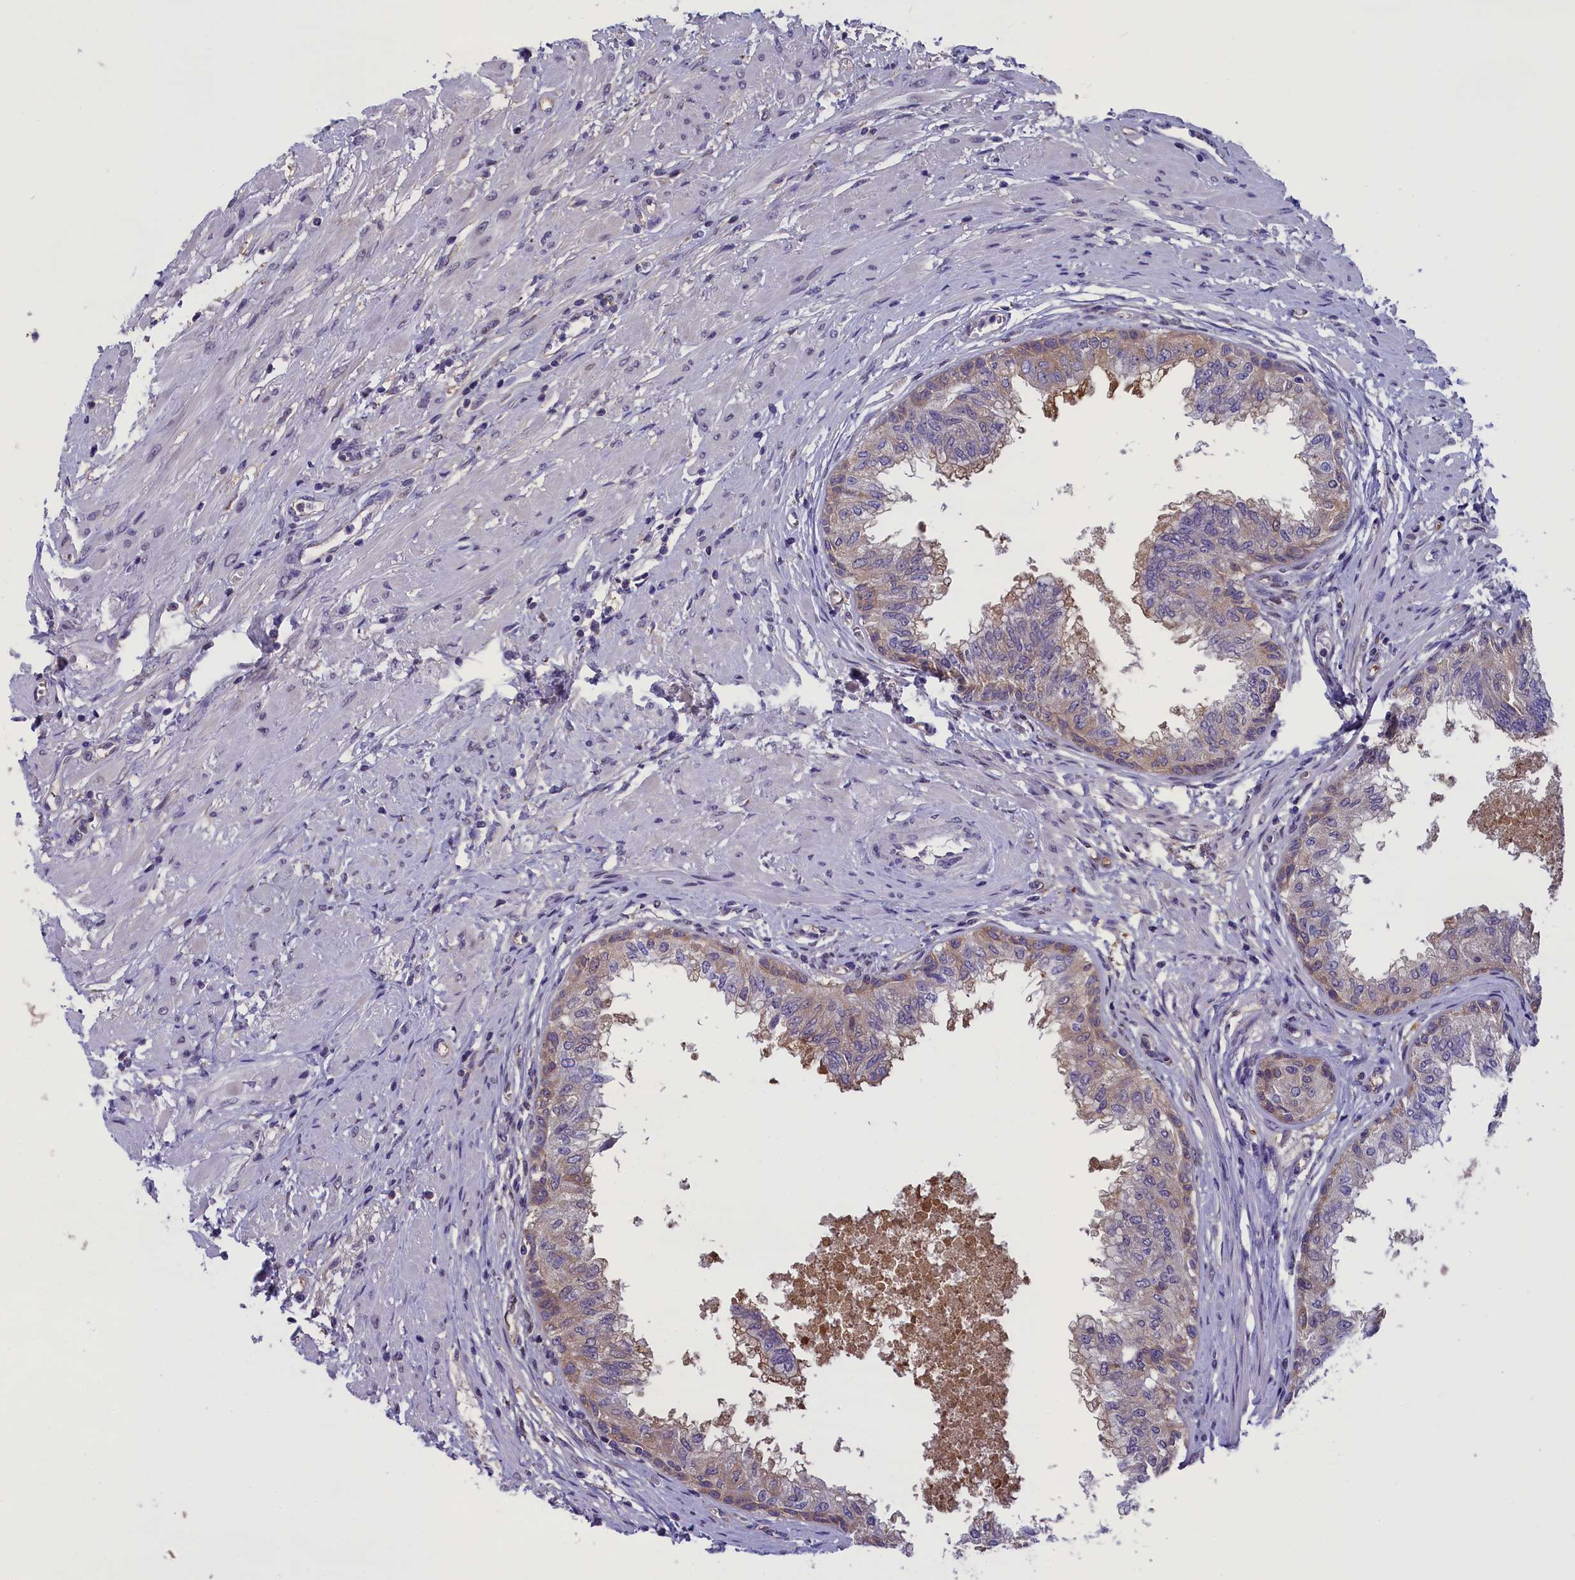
{"staining": {"intensity": "moderate", "quantity": "25%-75%", "location": "cytoplasmic/membranous"}, "tissue": "prostate", "cell_type": "Glandular cells", "image_type": "normal", "snomed": [{"axis": "morphology", "description": "Normal tissue, NOS"}, {"axis": "topography", "description": "Prostate"}, {"axis": "topography", "description": "Seminal veicle"}], "caption": "A high-resolution image shows immunohistochemistry (IHC) staining of normal prostate, which demonstrates moderate cytoplasmic/membranous staining in approximately 25%-75% of glandular cells. Nuclei are stained in blue.", "gene": "ABCC8", "patient": {"sex": "male", "age": 60}}